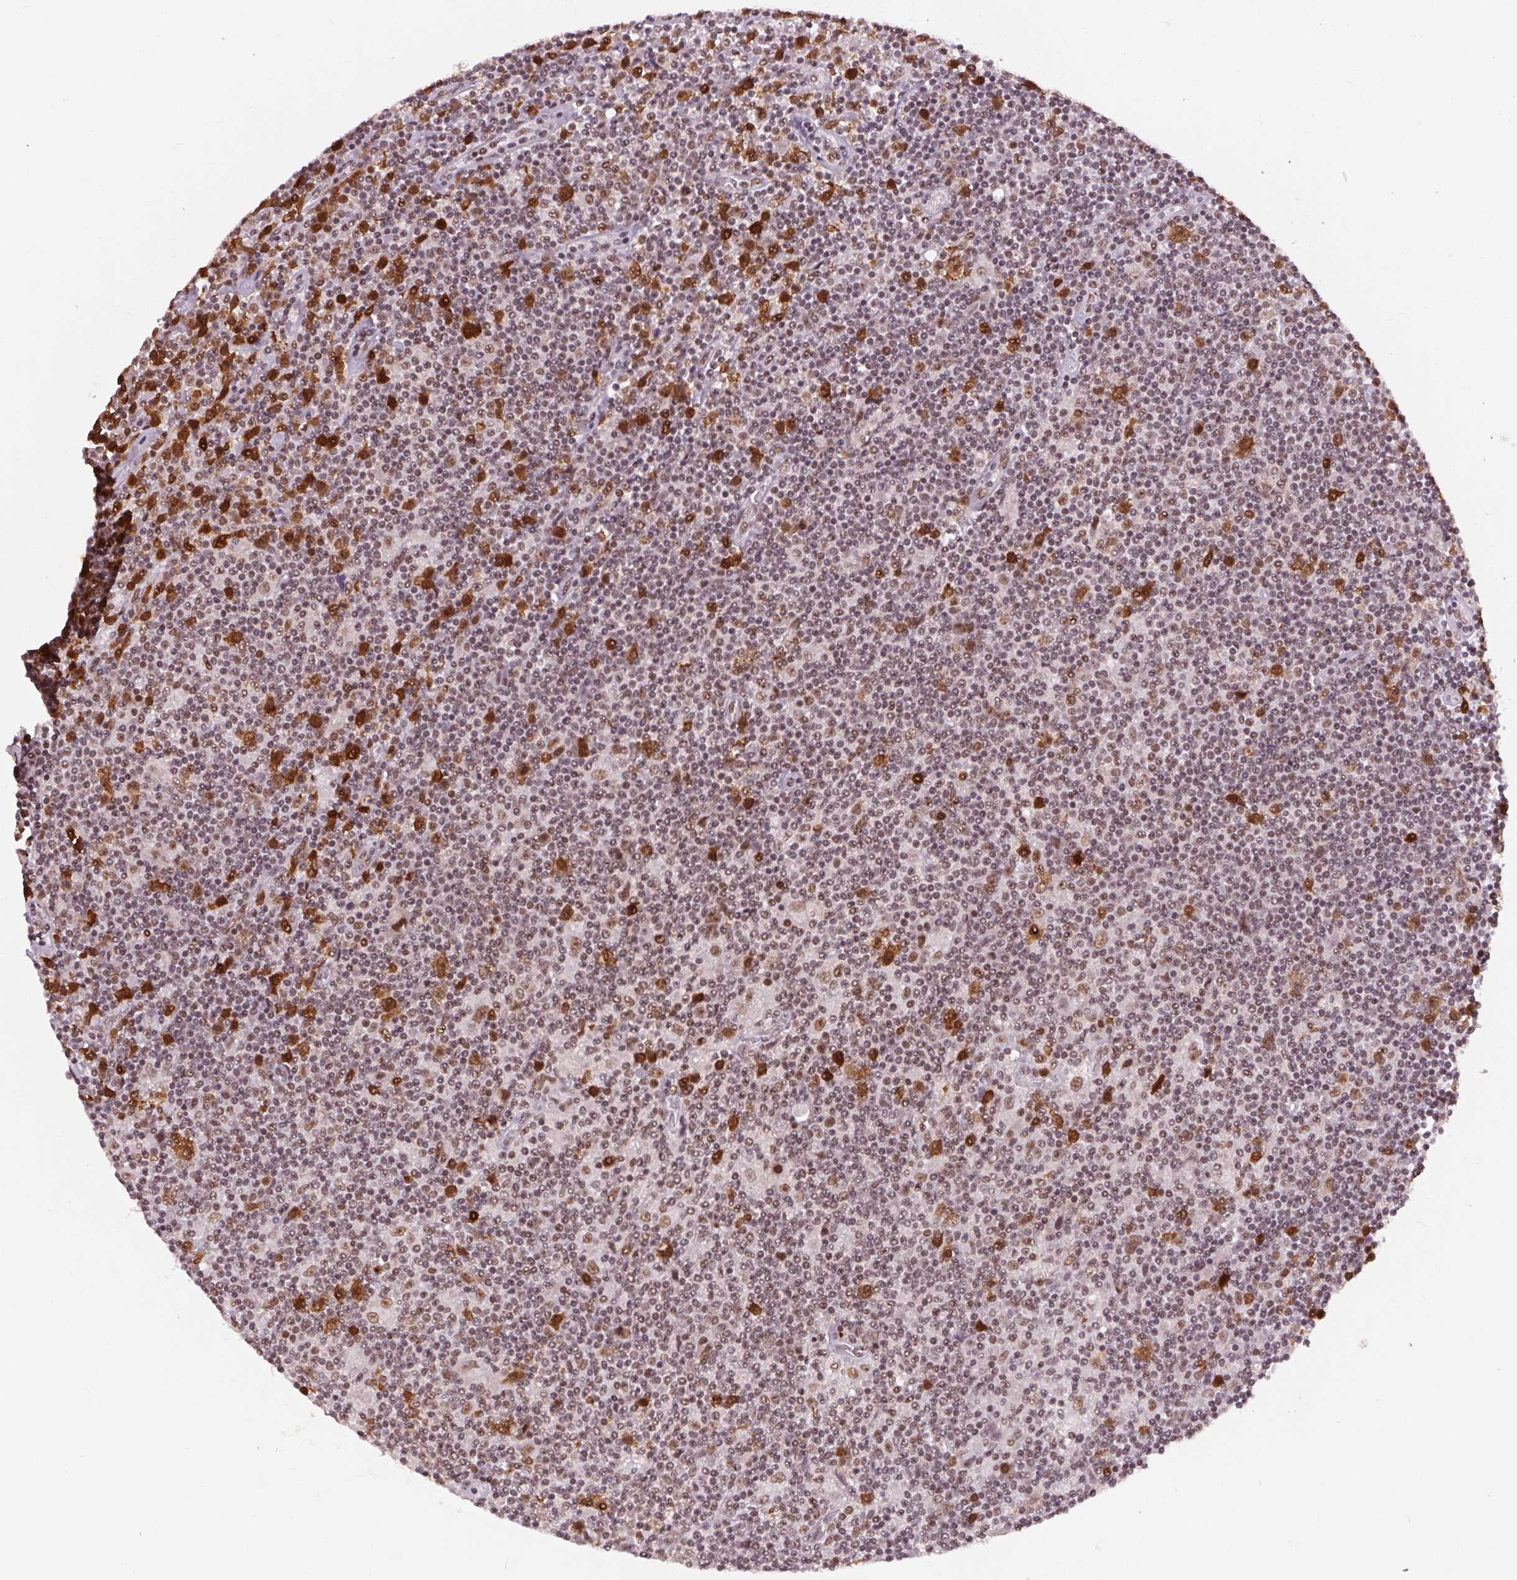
{"staining": {"intensity": "weak", "quantity": "25%-75%", "location": "nuclear"}, "tissue": "lymphoma", "cell_type": "Tumor cells", "image_type": "cancer", "snomed": [{"axis": "morphology", "description": "Hodgkin's disease, NOS"}, {"axis": "topography", "description": "Lymph node"}], "caption": "Lymphoma stained for a protein displays weak nuclear positivity in tumor cells. (DAB (3,3'-diaminobenzidine) = brown stain, brightfield microscopy at high magnification).", "gene": "CD2BP2", "patient": {"sex": "male", "age": 40}}